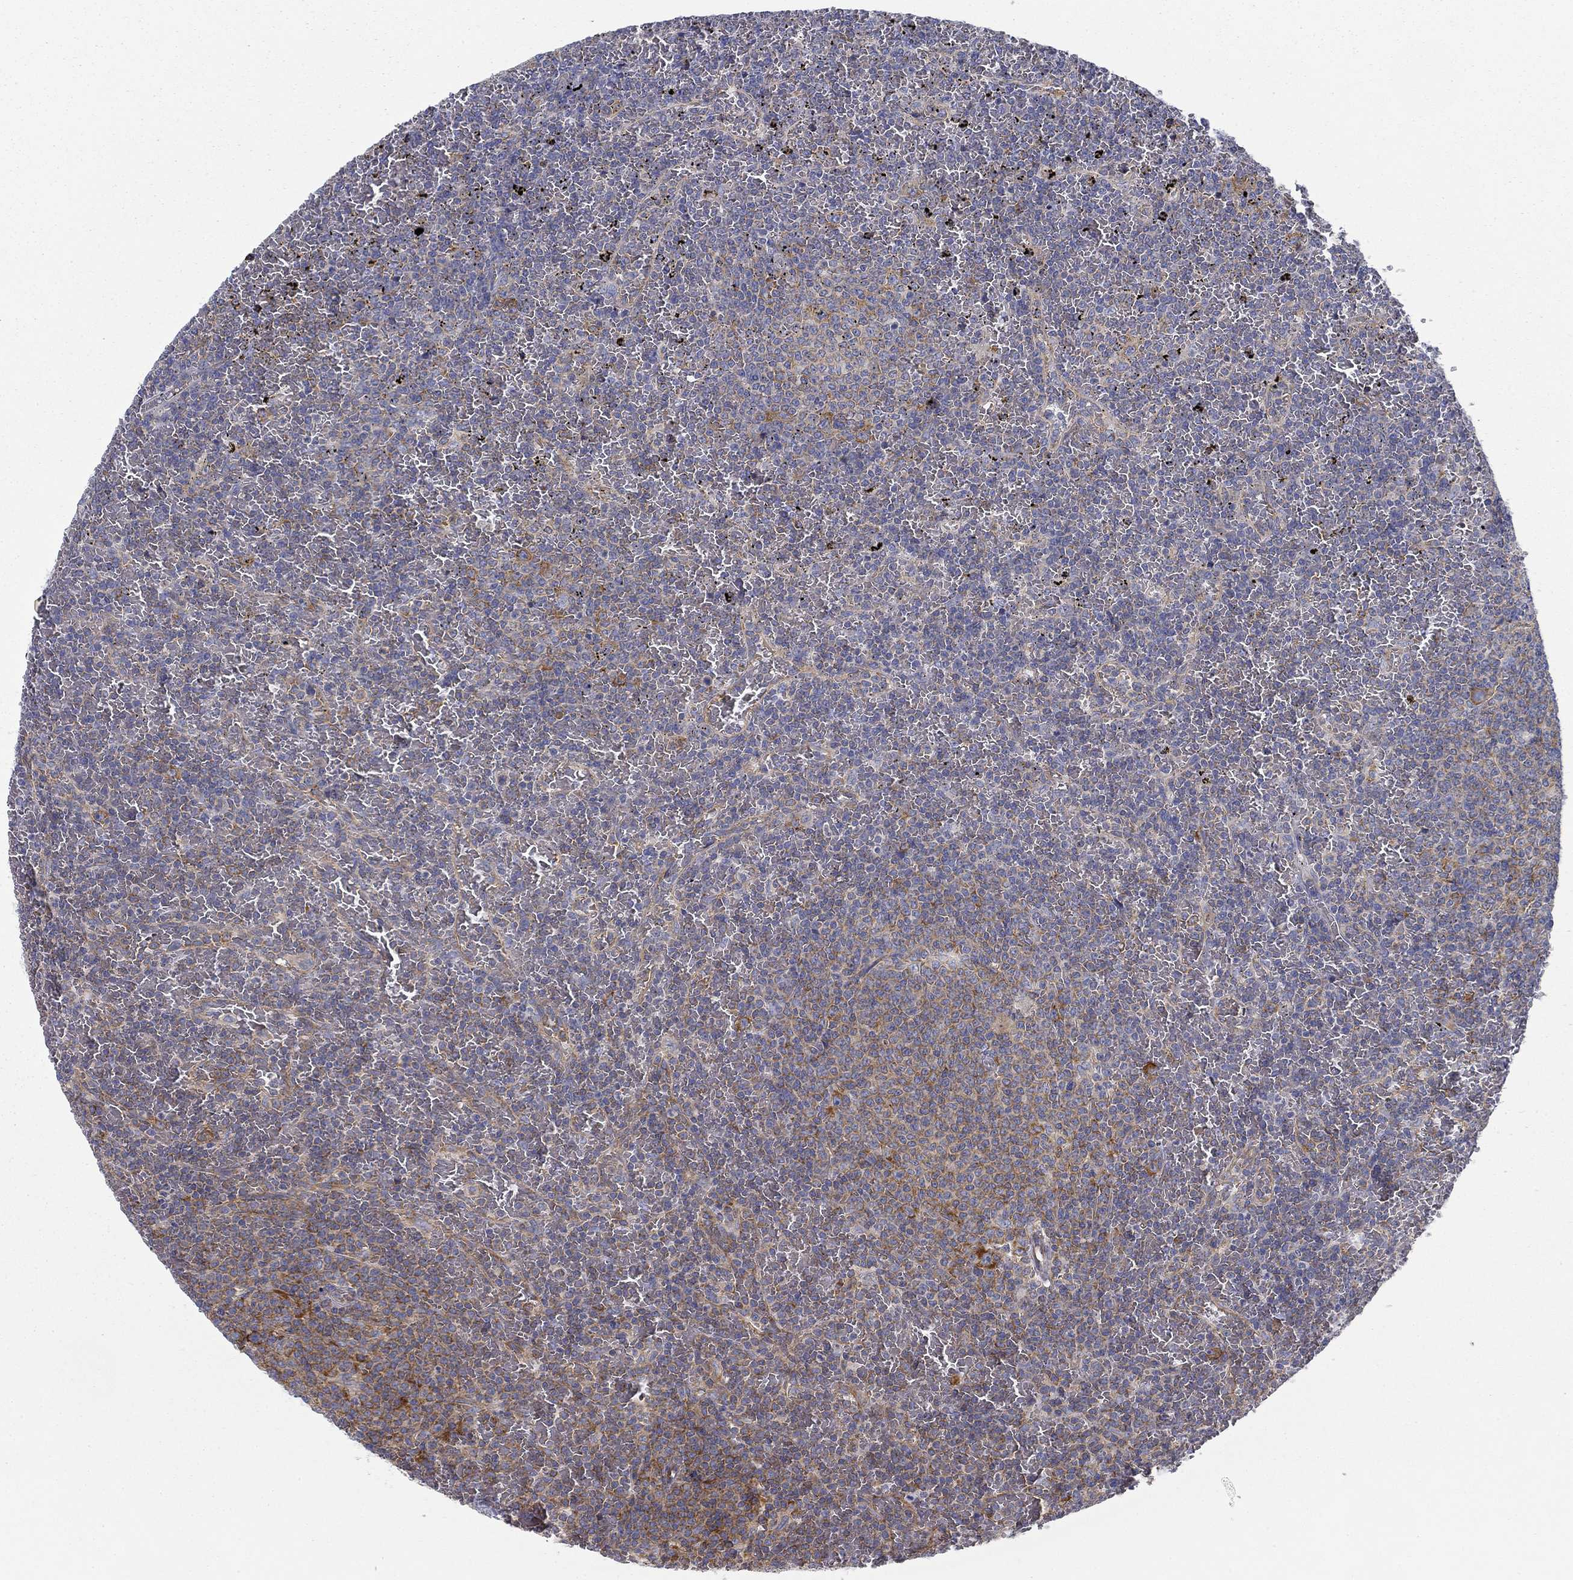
{"staining": {"intensity": "negative", "quantity": "none", "location": "none"}, "tissue": "lymphoma", "cell_type": "Tumor cells", "image_type": "cancer", "snomed": [{"axis": "morphology", "description": "Malignant lymphoma, non-Hodgkin's type, Low grade"}, {"axis": "topography", "description": "Spleen"}], "caption": "Immunohistochemical staining of lymphoma displays no significant expression in tumor cells. Nuclei are stained in blue.", "gene": "FXR1", "patient": {"sex": "female", "age": 77}}